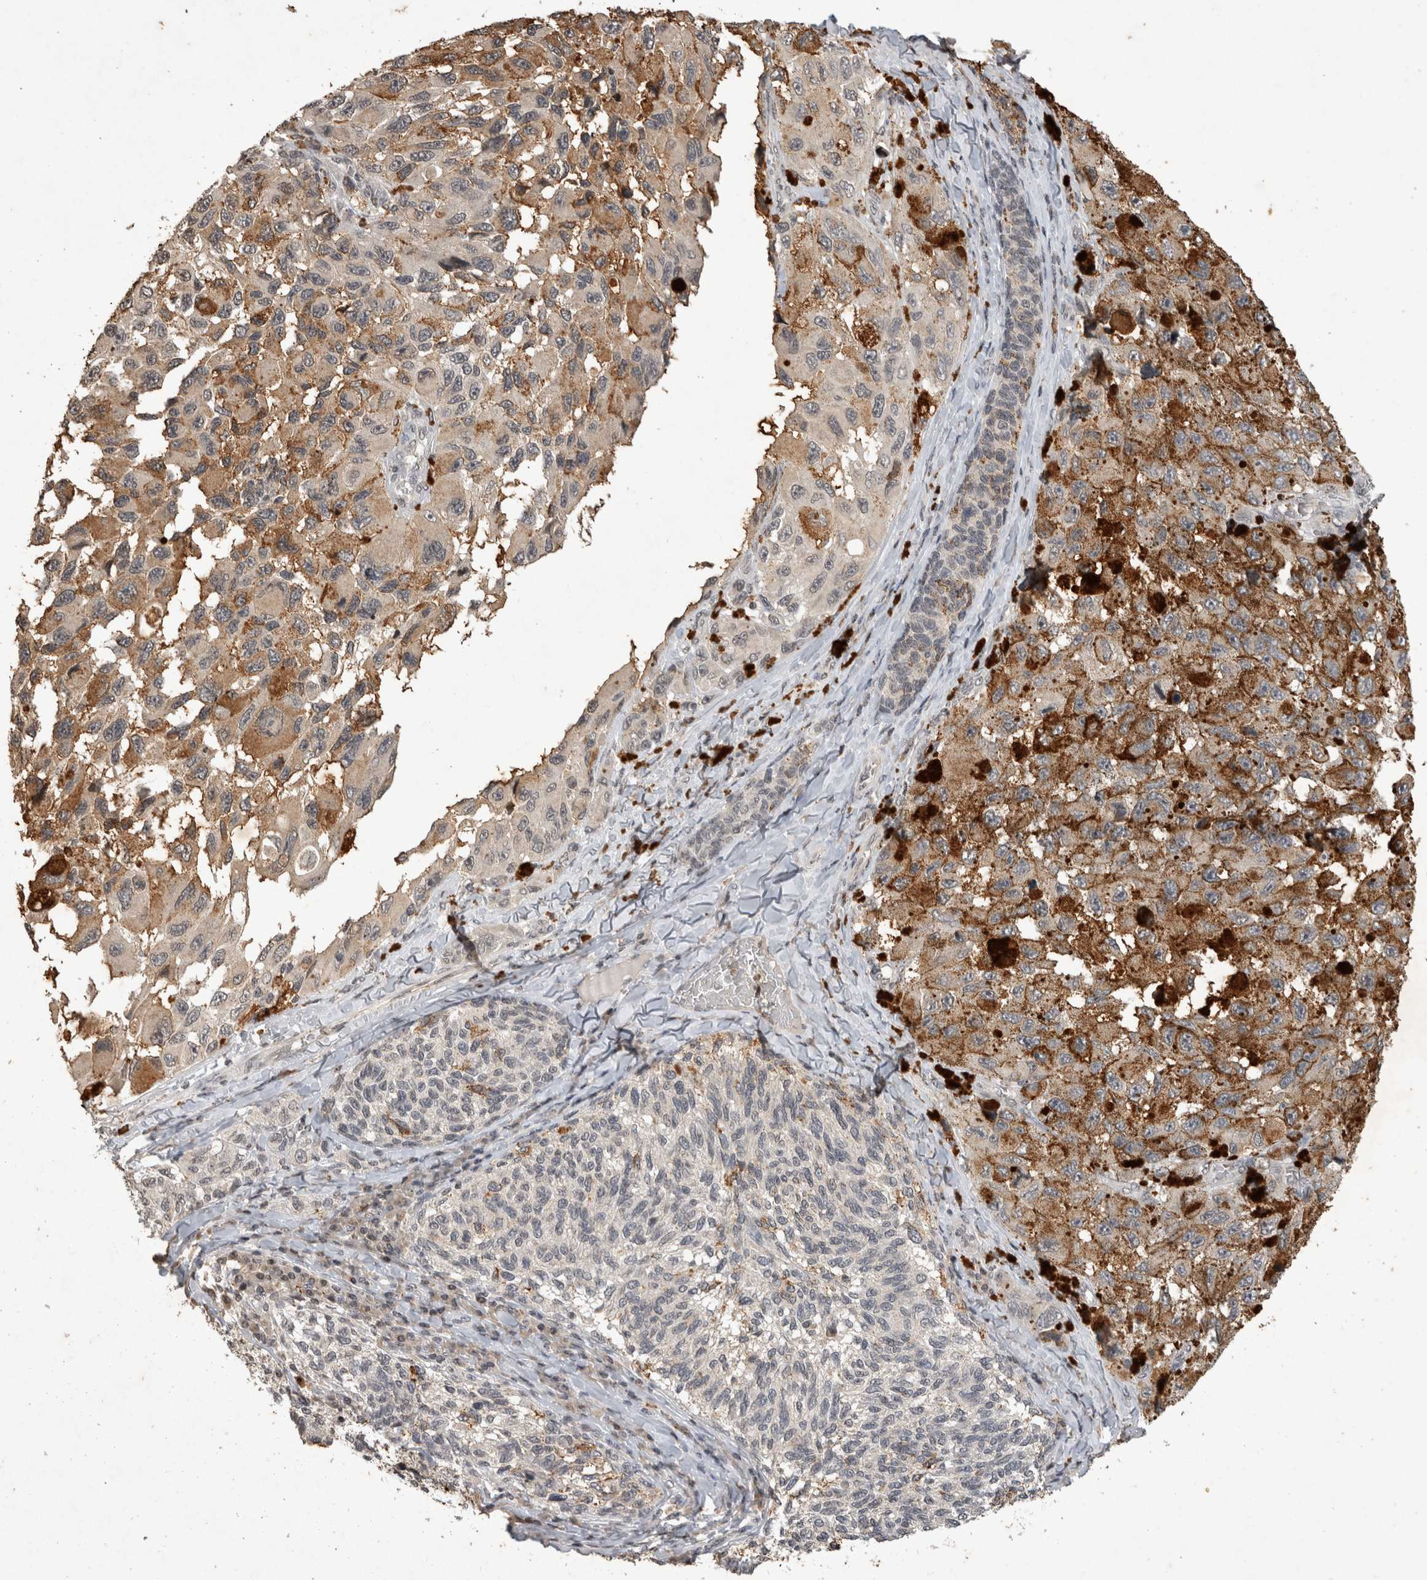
{"staining": {"intensity": "moderate", "quantity": "25%-75%", "location": "cytoplasmic/membranous"}, "tissue": "melanoma", "cell_type": "Tumor cells", "image_type": "cancer", "snomed": [{"axis": "morphology", "description": "Malignant melanoma, NOS"}, {"axis": "topography", "description": "Skin"}], "caption": "Immunohistochemistry (IHC) photomicrograph of neoplastic tissue: malignant melanoma stained using IHC reveals medium levels of moderate protein expression localized specifically in the cytoplasmic/membranous of tumor cells, appearing as a cytoplasmic/membranous brown color.", "gene": "HRK", "patient": {"sex": "female", "age": 73}}